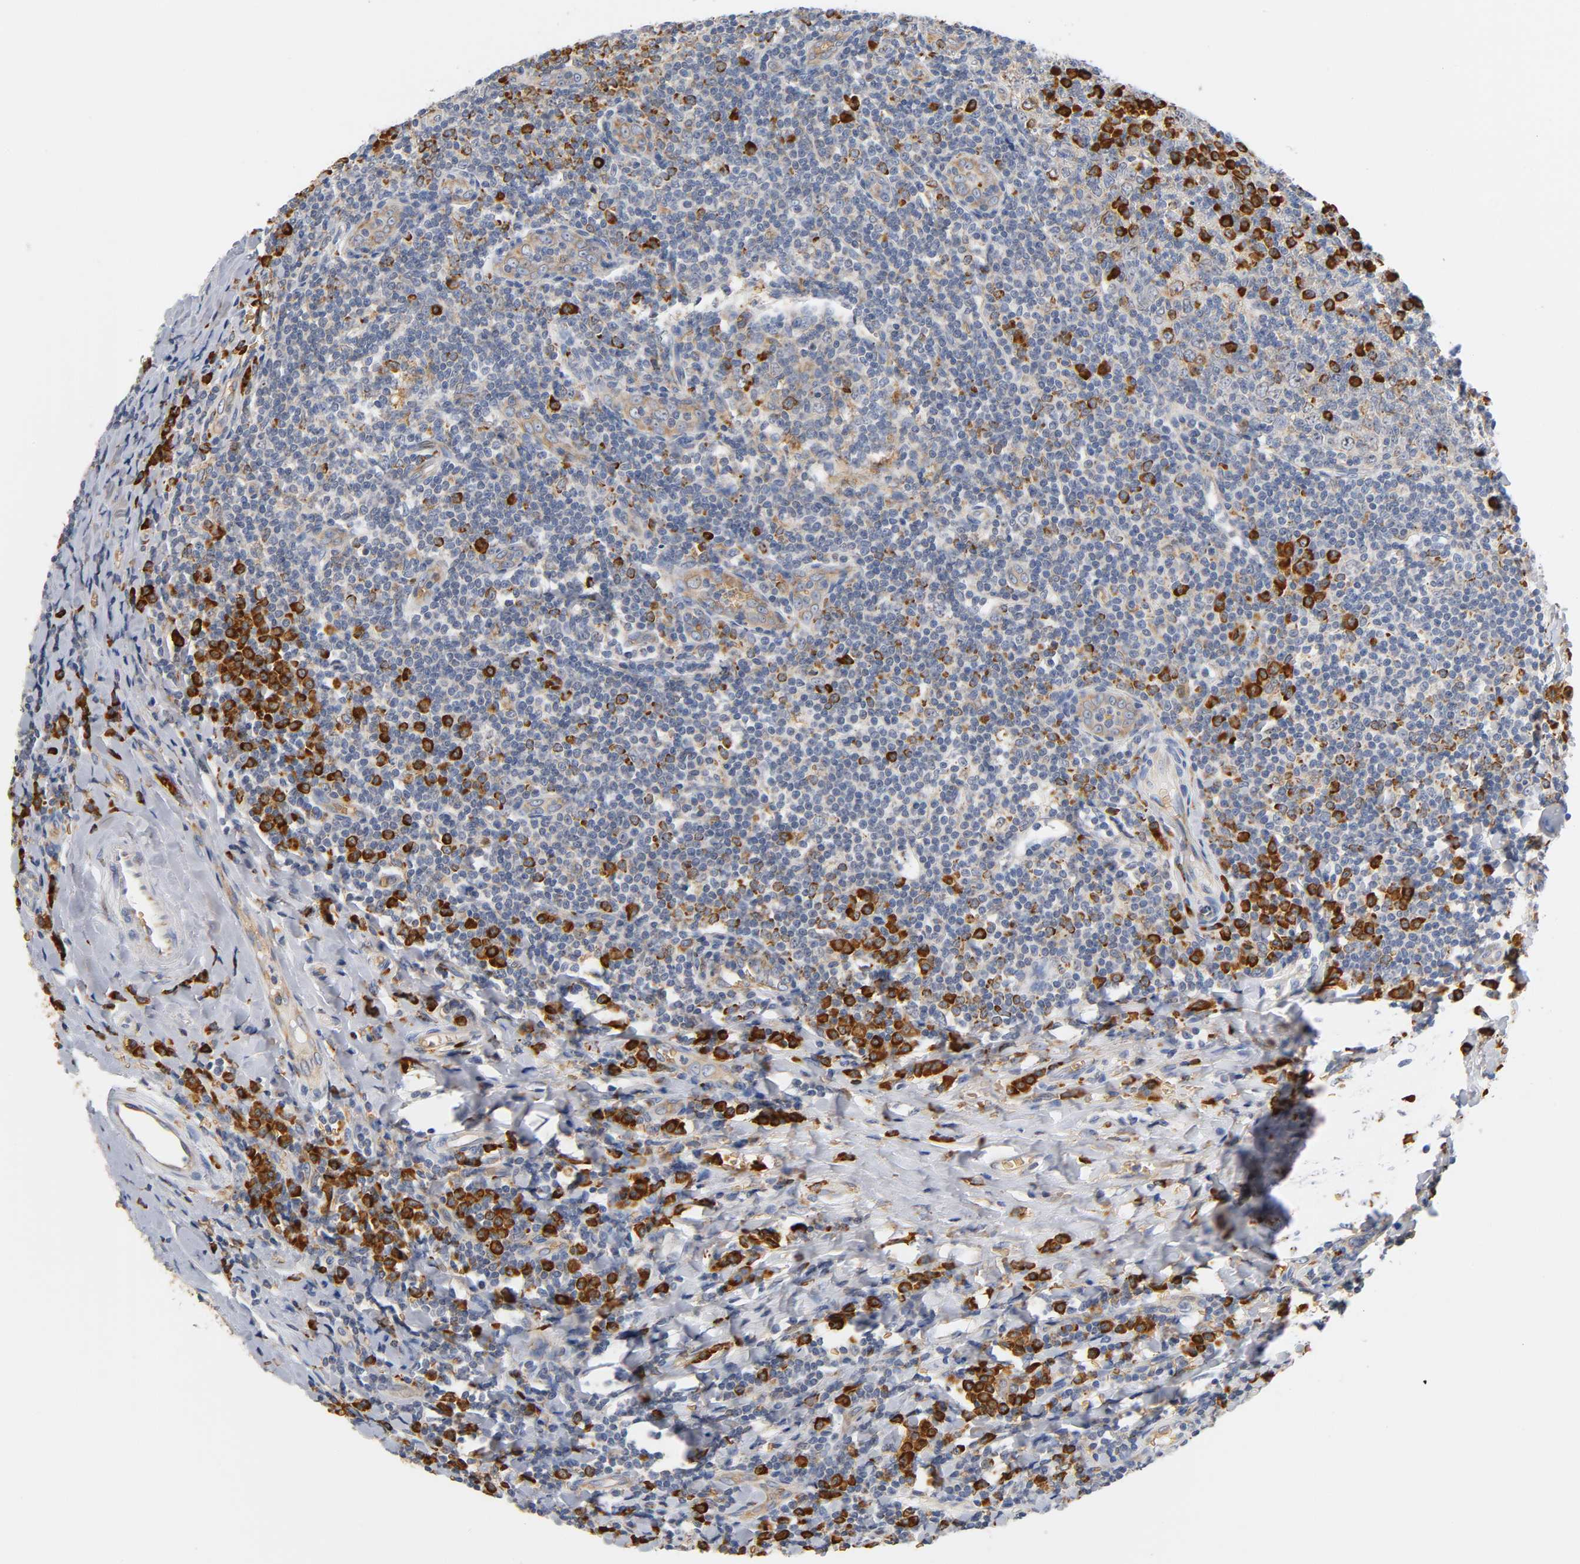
{"staining": {"intensity": "moderate", "quantity": "<25%", "location": "cytoplasmic/membranous"}, "tissue": "tonsil", "cell_type": "Germinal center cells", "image_type": "normal", "snomed": [{"axis": "morphology", "description": "Normal tissue, NOS"}, {"axis": "topography", "description": "Tonsil"}], "caption": "Immunohistochemical staining of benign tonsil shows <25% levels of moderate cytoplasmic/membranous protein staining in about <25% of germinal center cells.", "gene": "UCKL1", "patient": {"sex": "male", "age": 31}}